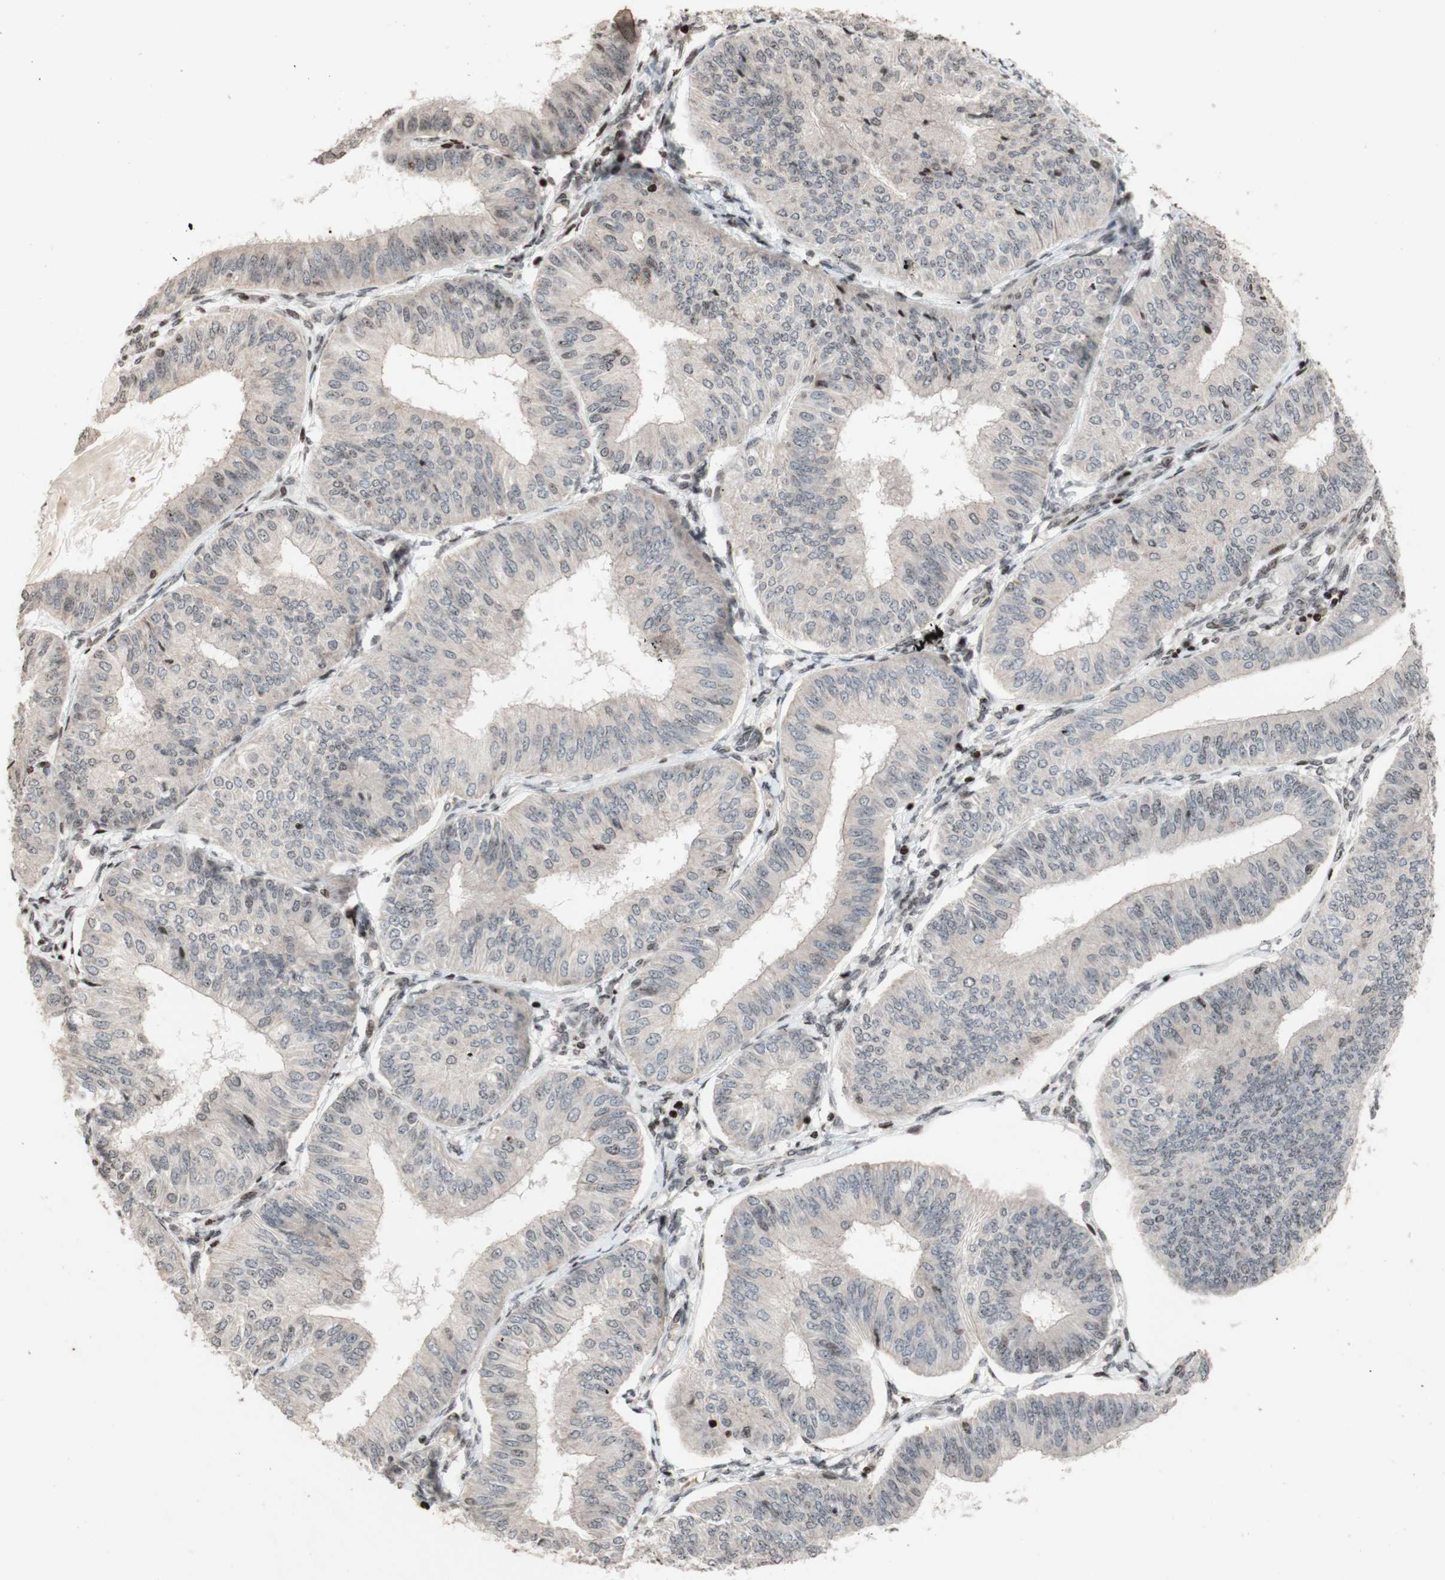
{"staining": {"intensity": "negative", "quantity": "none", "location": "none"}, "tissue": "endometrial cancer", "cell_type": "Tumor cells", "image_type": "cancer", "snomed": [{"axis": "morphology", "description": "Adenocarcinoma, NOS"}, {"axis": "topography", "description": "Endometrium"}], "caption": "Endometrial adenocarcinoma was stained to show a protein in brown. There is no significant staining in tumor cells.", "gene": "POLA1", "patient": {"sex": "female", "age": 58}}